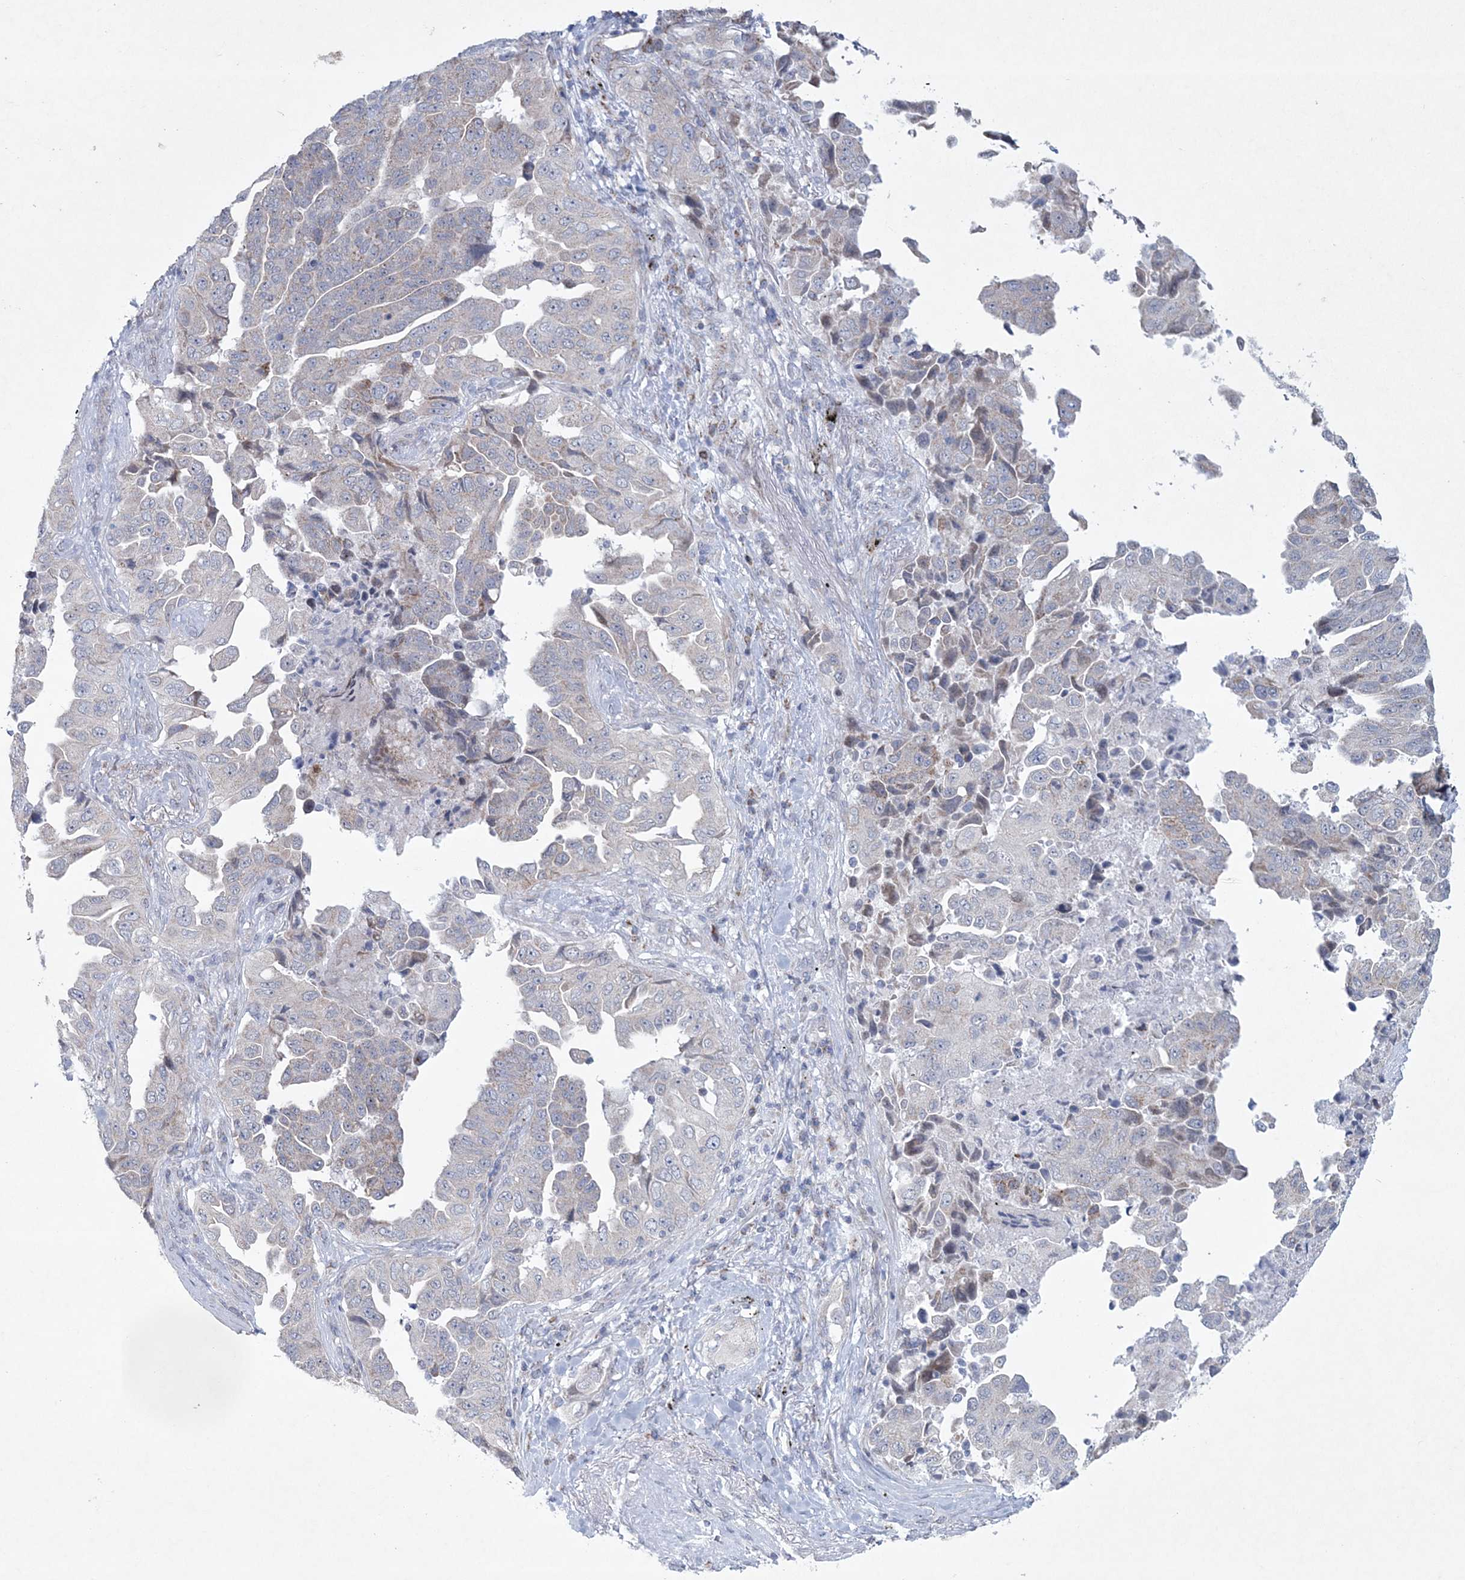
{"staining": {"intensity": "negative", "quantity": "none", "location": "none"}, "tissue": "lung cancer", "cell_type": "Tumor cells", "image_type": "cancer", "snomed": [{"axis": "morphology", "description": "Adenocarcinoma, NOS"}, {"axis": "topography", "description": "Lung"}], "caption": "Immunohistochemical staining of adenocarcinoma (lung) displays no significant expression in tumor cells.", "gene": "CES4A", "patient": {"sex": "female", "age": 51}}